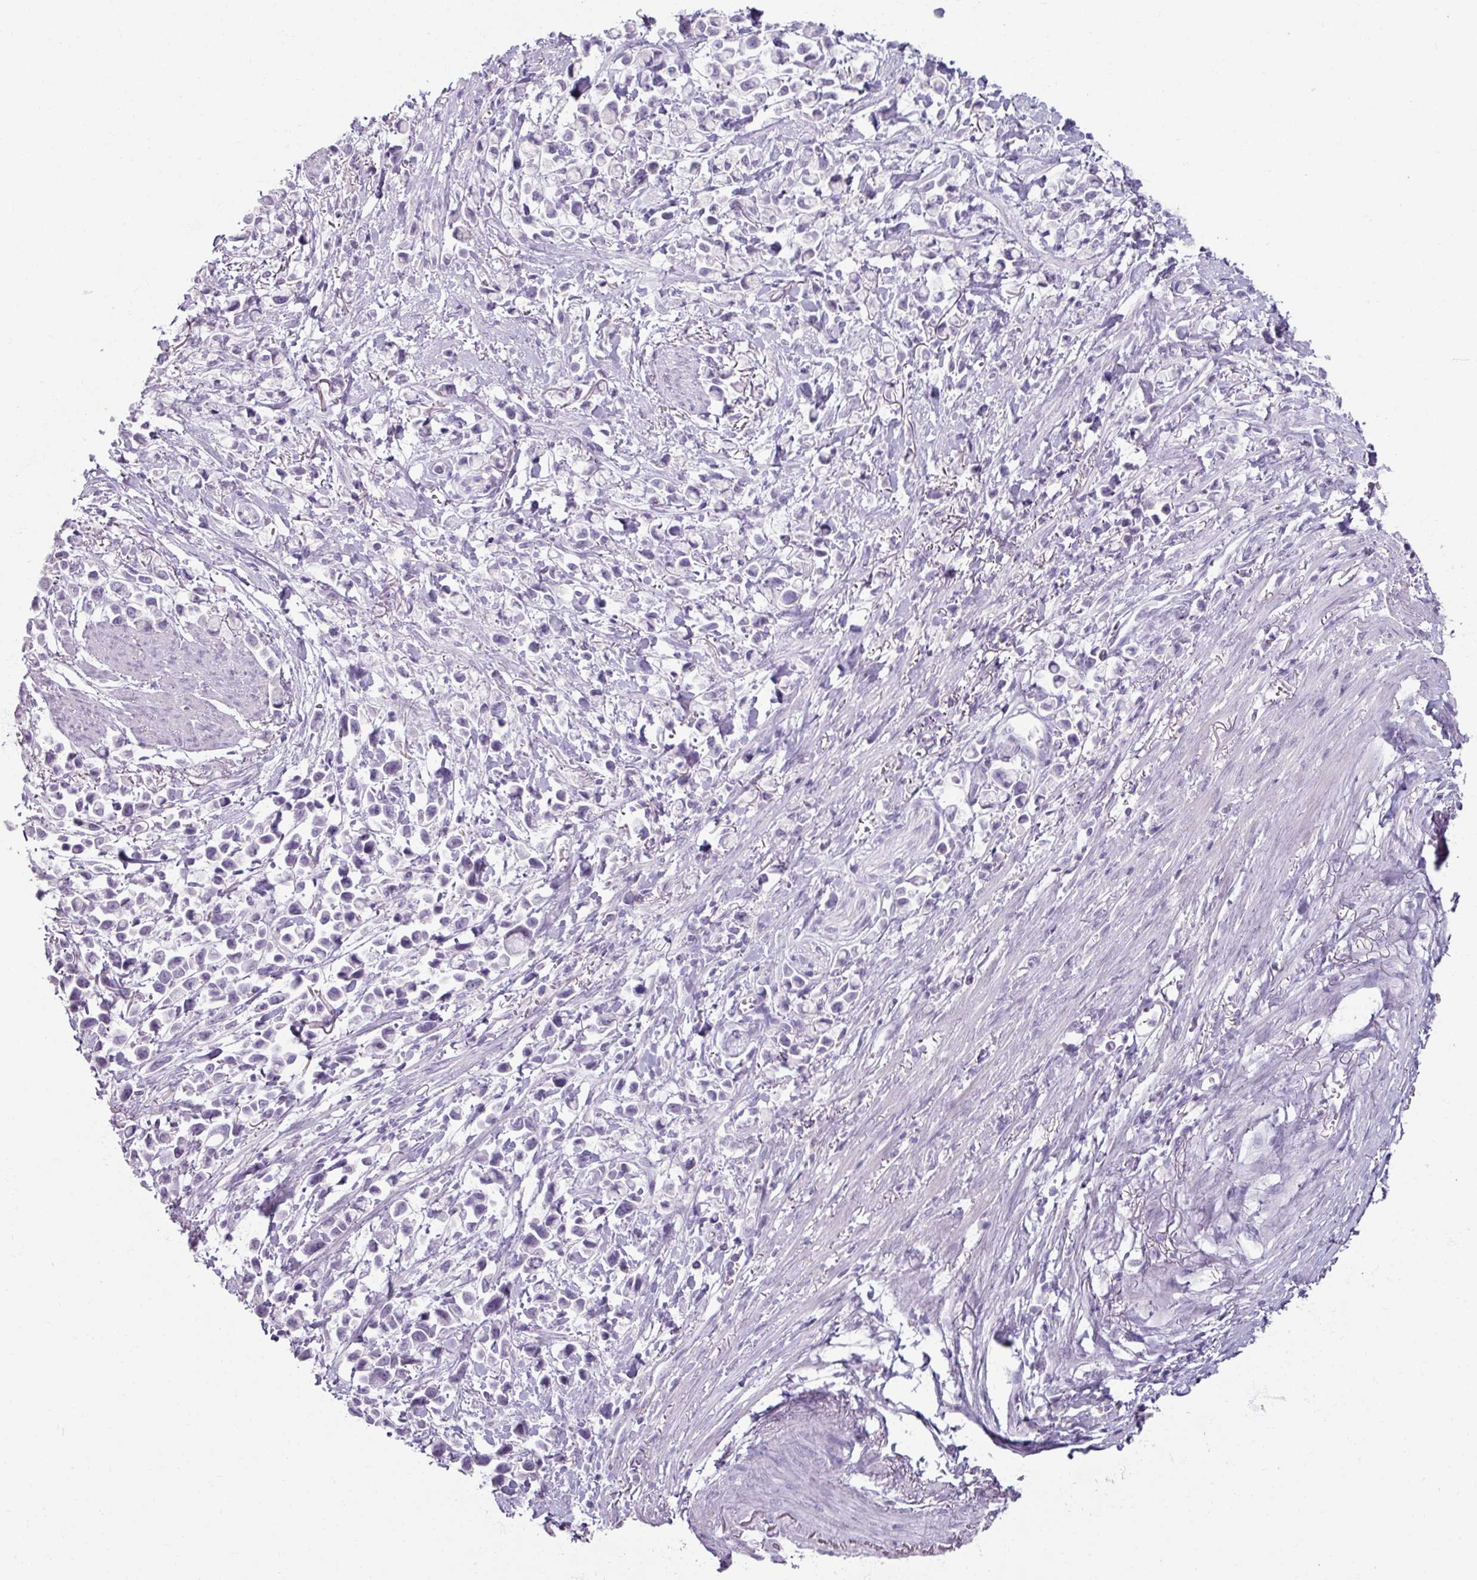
{"staining": {"intensity": "negative", "quantity": "none", "location": "none"}, "tissue": "stomach cancer", "cell_type": "Tumor cells", "image_type": "cancer", "snomed": [{"axis": "morphology", "description": "Adenocarcinoma, NOS"}, {"axis": "topography", "description": "Stomach"}], "caption": "This is an immunohistochemistry (IHC) image of stomach adenocarcinoma. There is no staining in tumor cells.", "gene": "SLC27A5", "patient": {"sex": "female", "age": 81}}